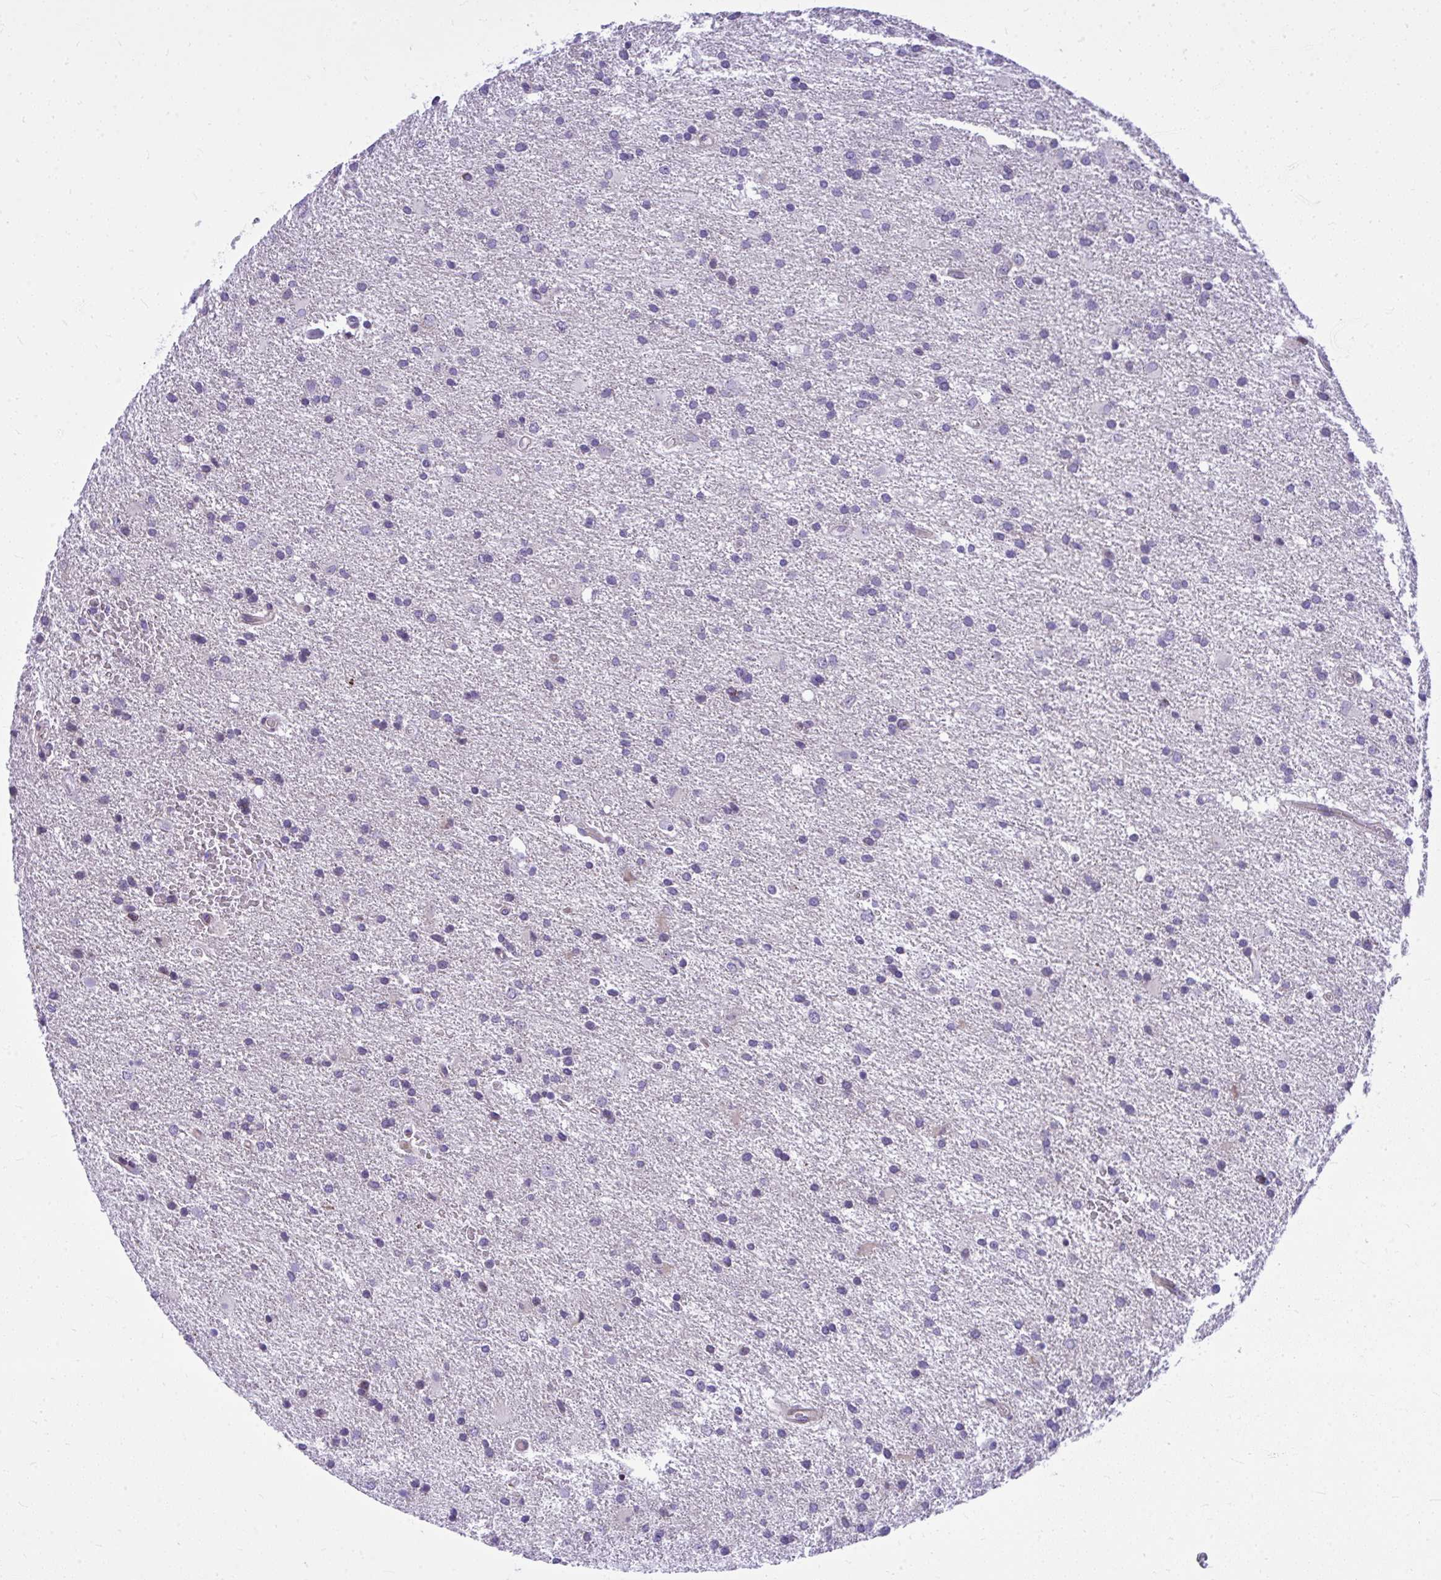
{"staining": {"intensity": "negative", "quantity": "none", "location": "none"}, "tissue": "glioma", "cell_type": "Tumor cells", "image_type": "cancer", "snomed": [{"axis": "morphology", "description": "Glioma, malignant, High grade"}, {"axis": "topography", "description": "Brain"}], "caption": "There is no significant expression in tumor cells of malignant glioma (high-grade).", "gene": "GRK4", "patient": {"sex": "male", "age": 68}}